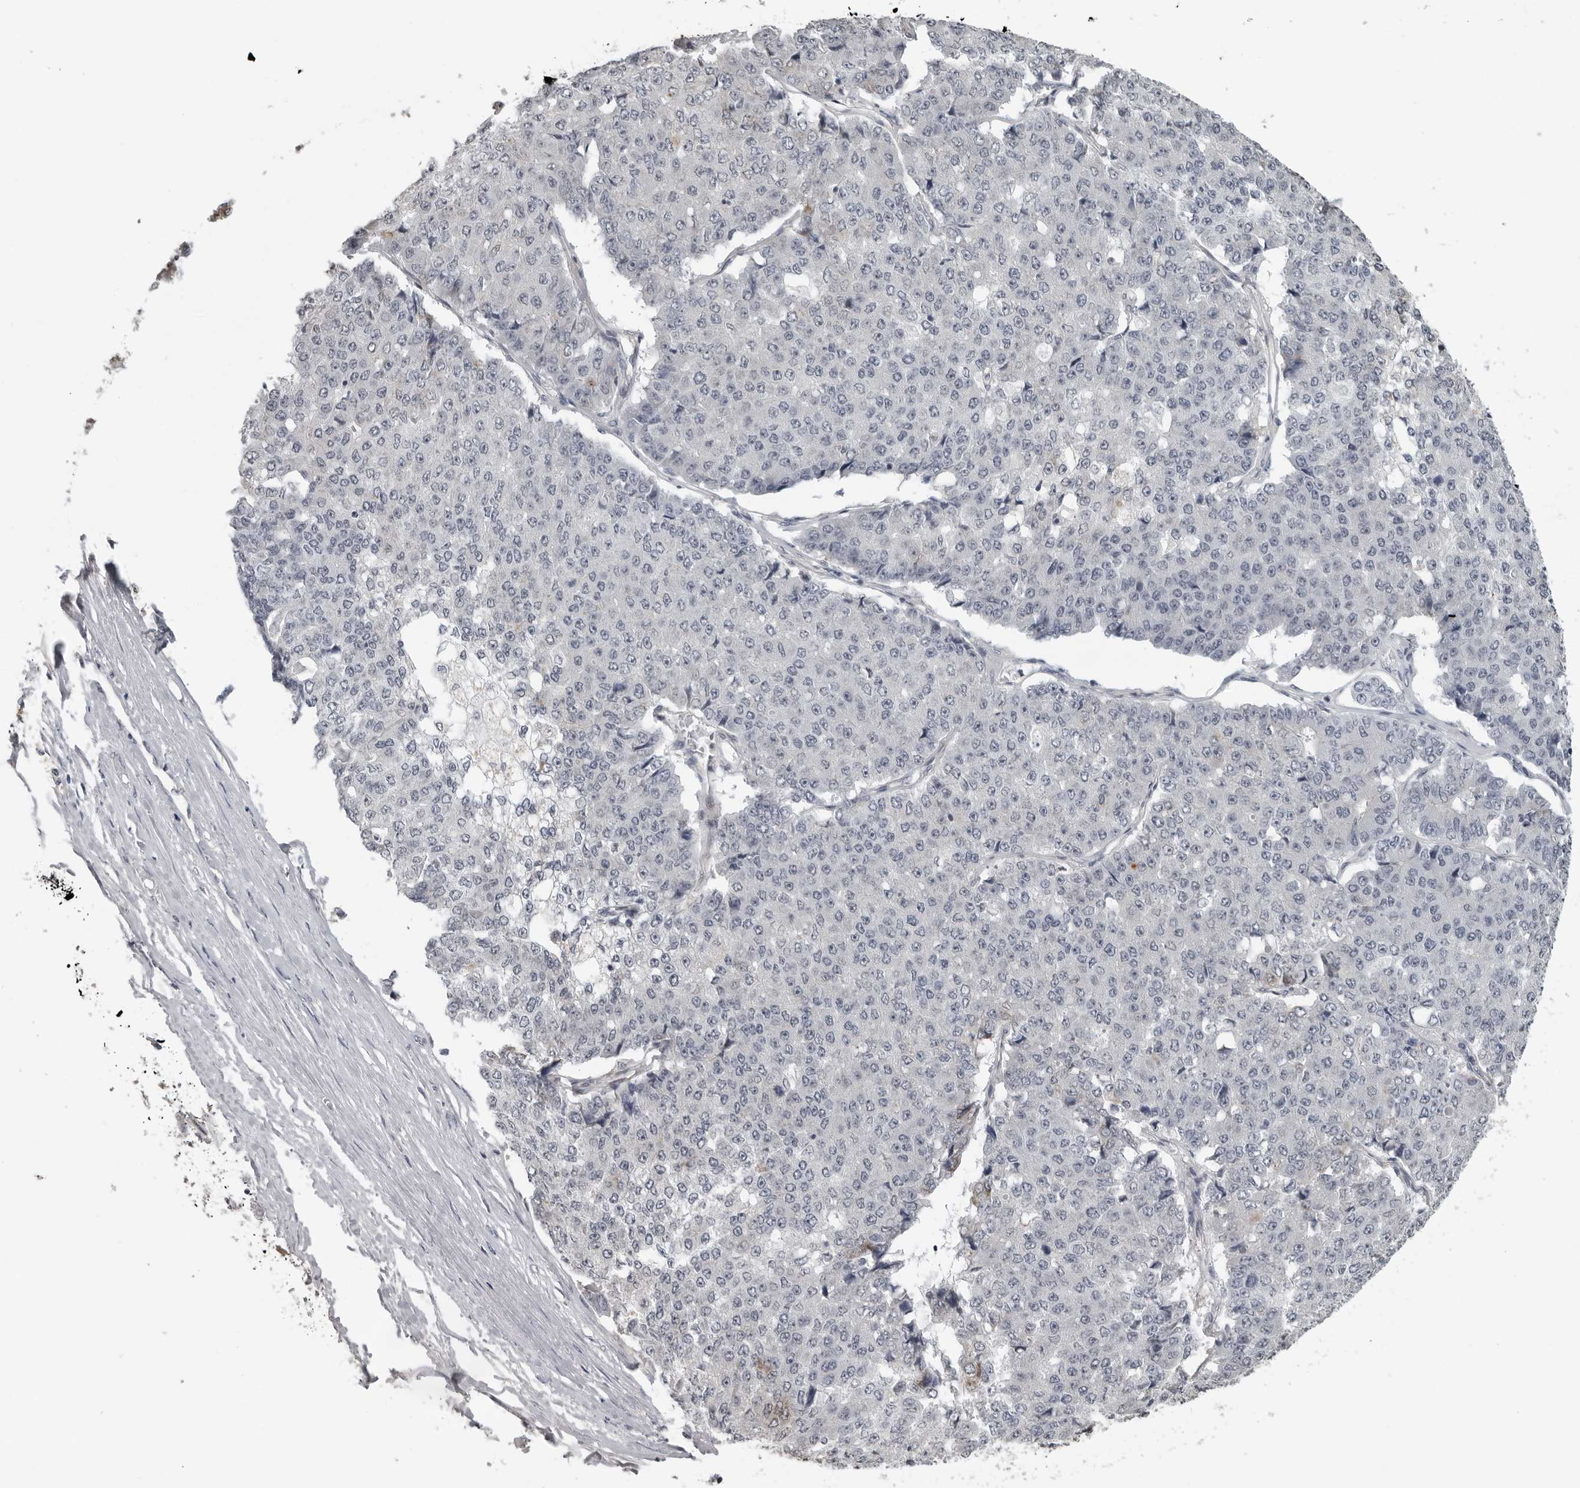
{"staining": {"intensity": "negative", "quantity": "none", "location": "none"}, "tissue": "pancreatic cancer", "cell_type": "Tumor cells", "image_type": "cancer", "snomed": [{"axis": "morphology", "description": "Adenocarcinoma, NOS"}, {"axis": "topography", "description": "Pancreas"}], "caption": "Image shows no protein staining in tumor cells of pancreatic adenocarcinoma tissue.", "gene": "PRRX2", "patient": {"sex": "male", "age": 50}}